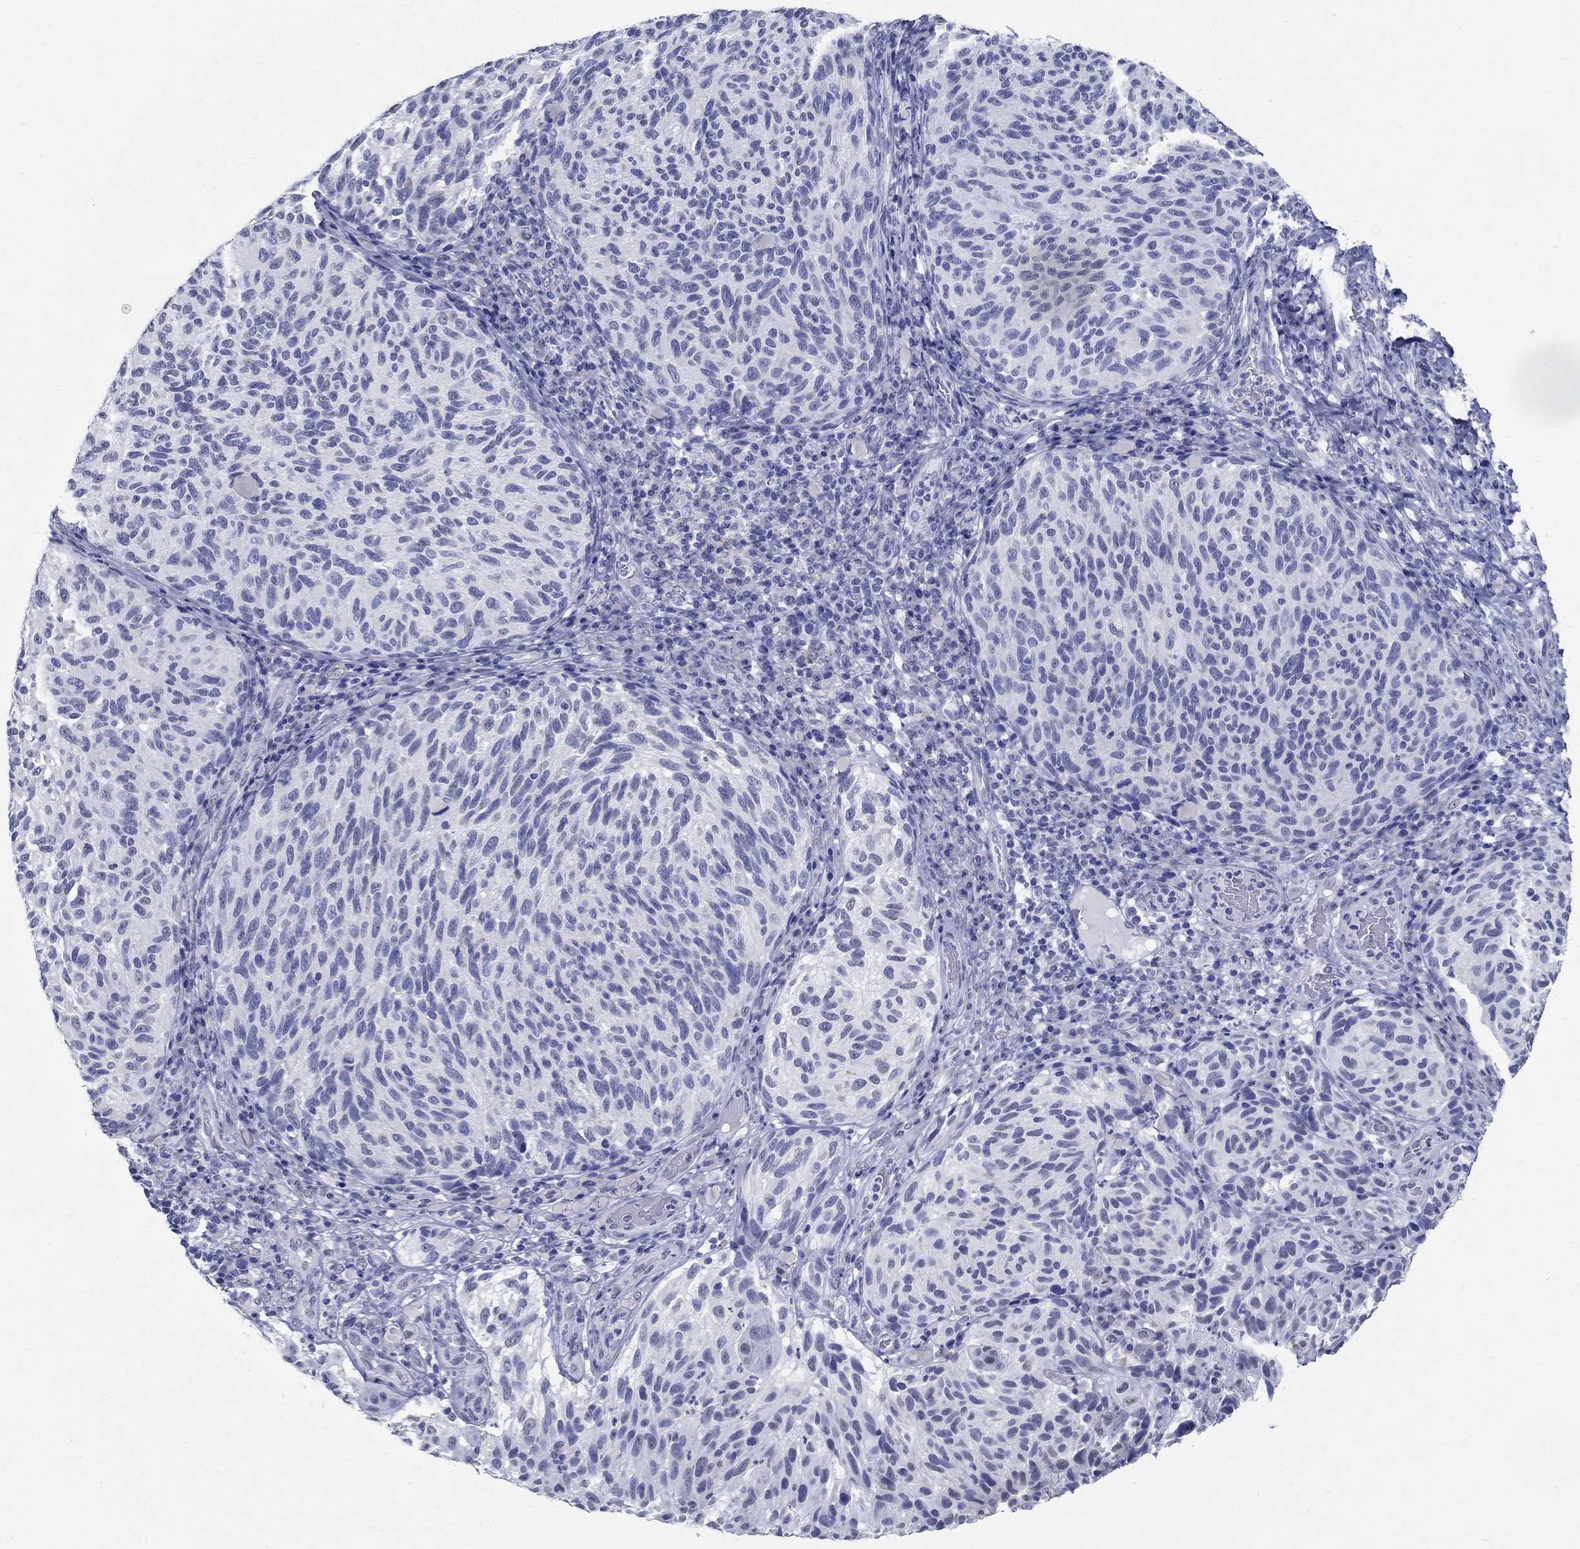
{"staining": {"intensity": "negative", "quantity": "none", "location": "none"}, "tissue": "melanoma", "cell_type": "Tumor cells", "image_type": "cancer", "snomed": [{"axis": "morphology", "description": "Malignant melanoma, NOS"}, {"axis": "topography", "description": "Skin"}], "caption": "IHC photomicrograph of neoplastic tissue: melanoma stained with DAB demonstrates no significant protein expression in tumor cells. The staining is performed using DAB brown chromogen with nuclei counter-stained in using hematoxylin.", "gene": "TSPAN16", "patient": {"sex": "female", "age": 73}}